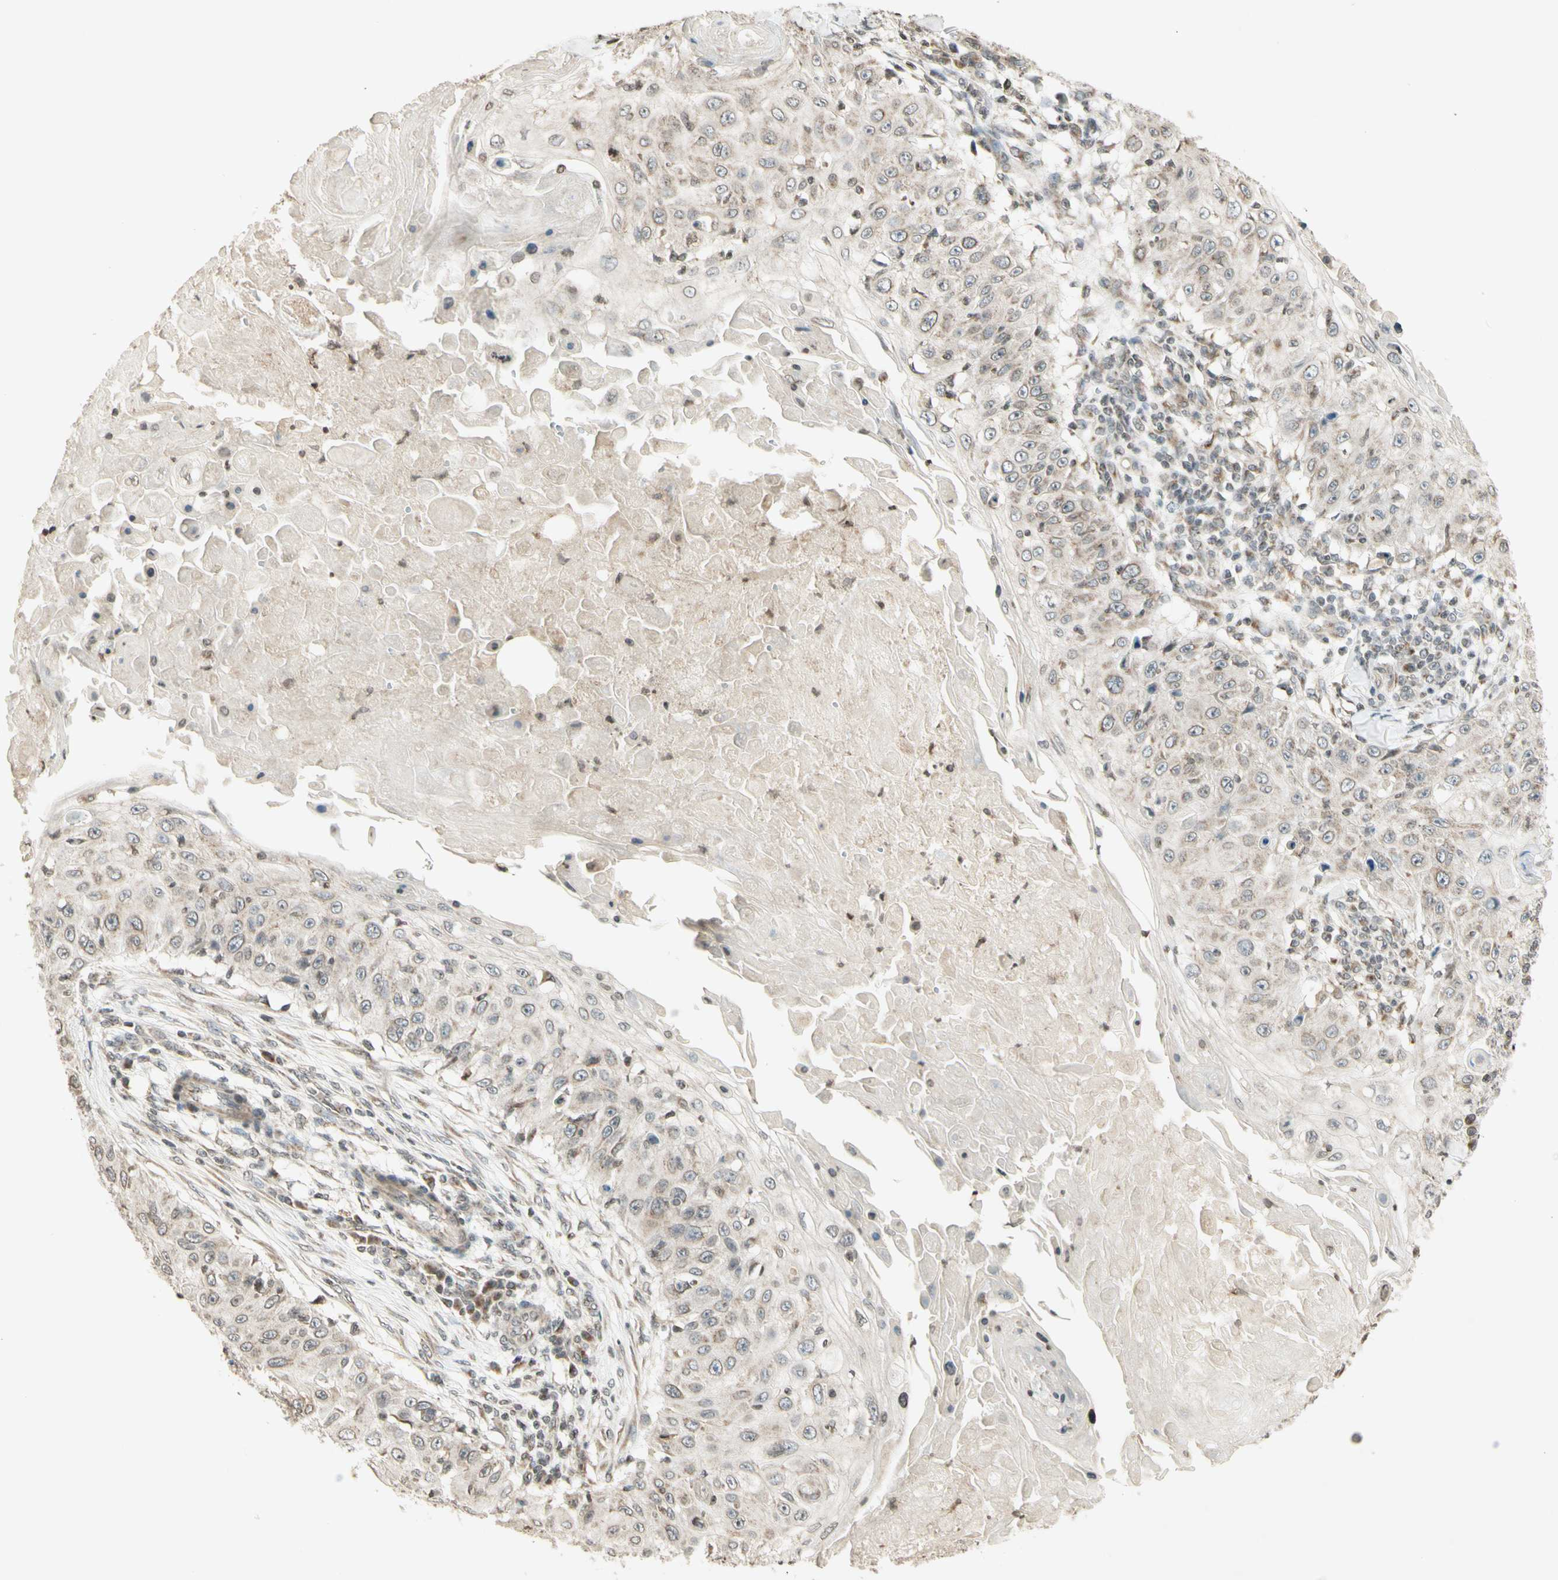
{"staining": {"intensity": "weak", "quantity": "25%-75%", "location": "cytoplasmic/membranous"}, "tissue": "skin cancer", "cell_type": "Tumor cells", "image_type": "cancer", "snomed": [{"axis": "morphology", "description": "Squamous cell carcinoma, NOS"}, {"axis": "topography", "description": "Skin"}], "caption": "Protein staining of skin squamous cell carcinoma tissue exhibits weak cytoplasmic/membranous positivity in about 25%-75% of tumor cells.", "gene": "CCNI", "patient": {"sex": "male", "age": 86}}